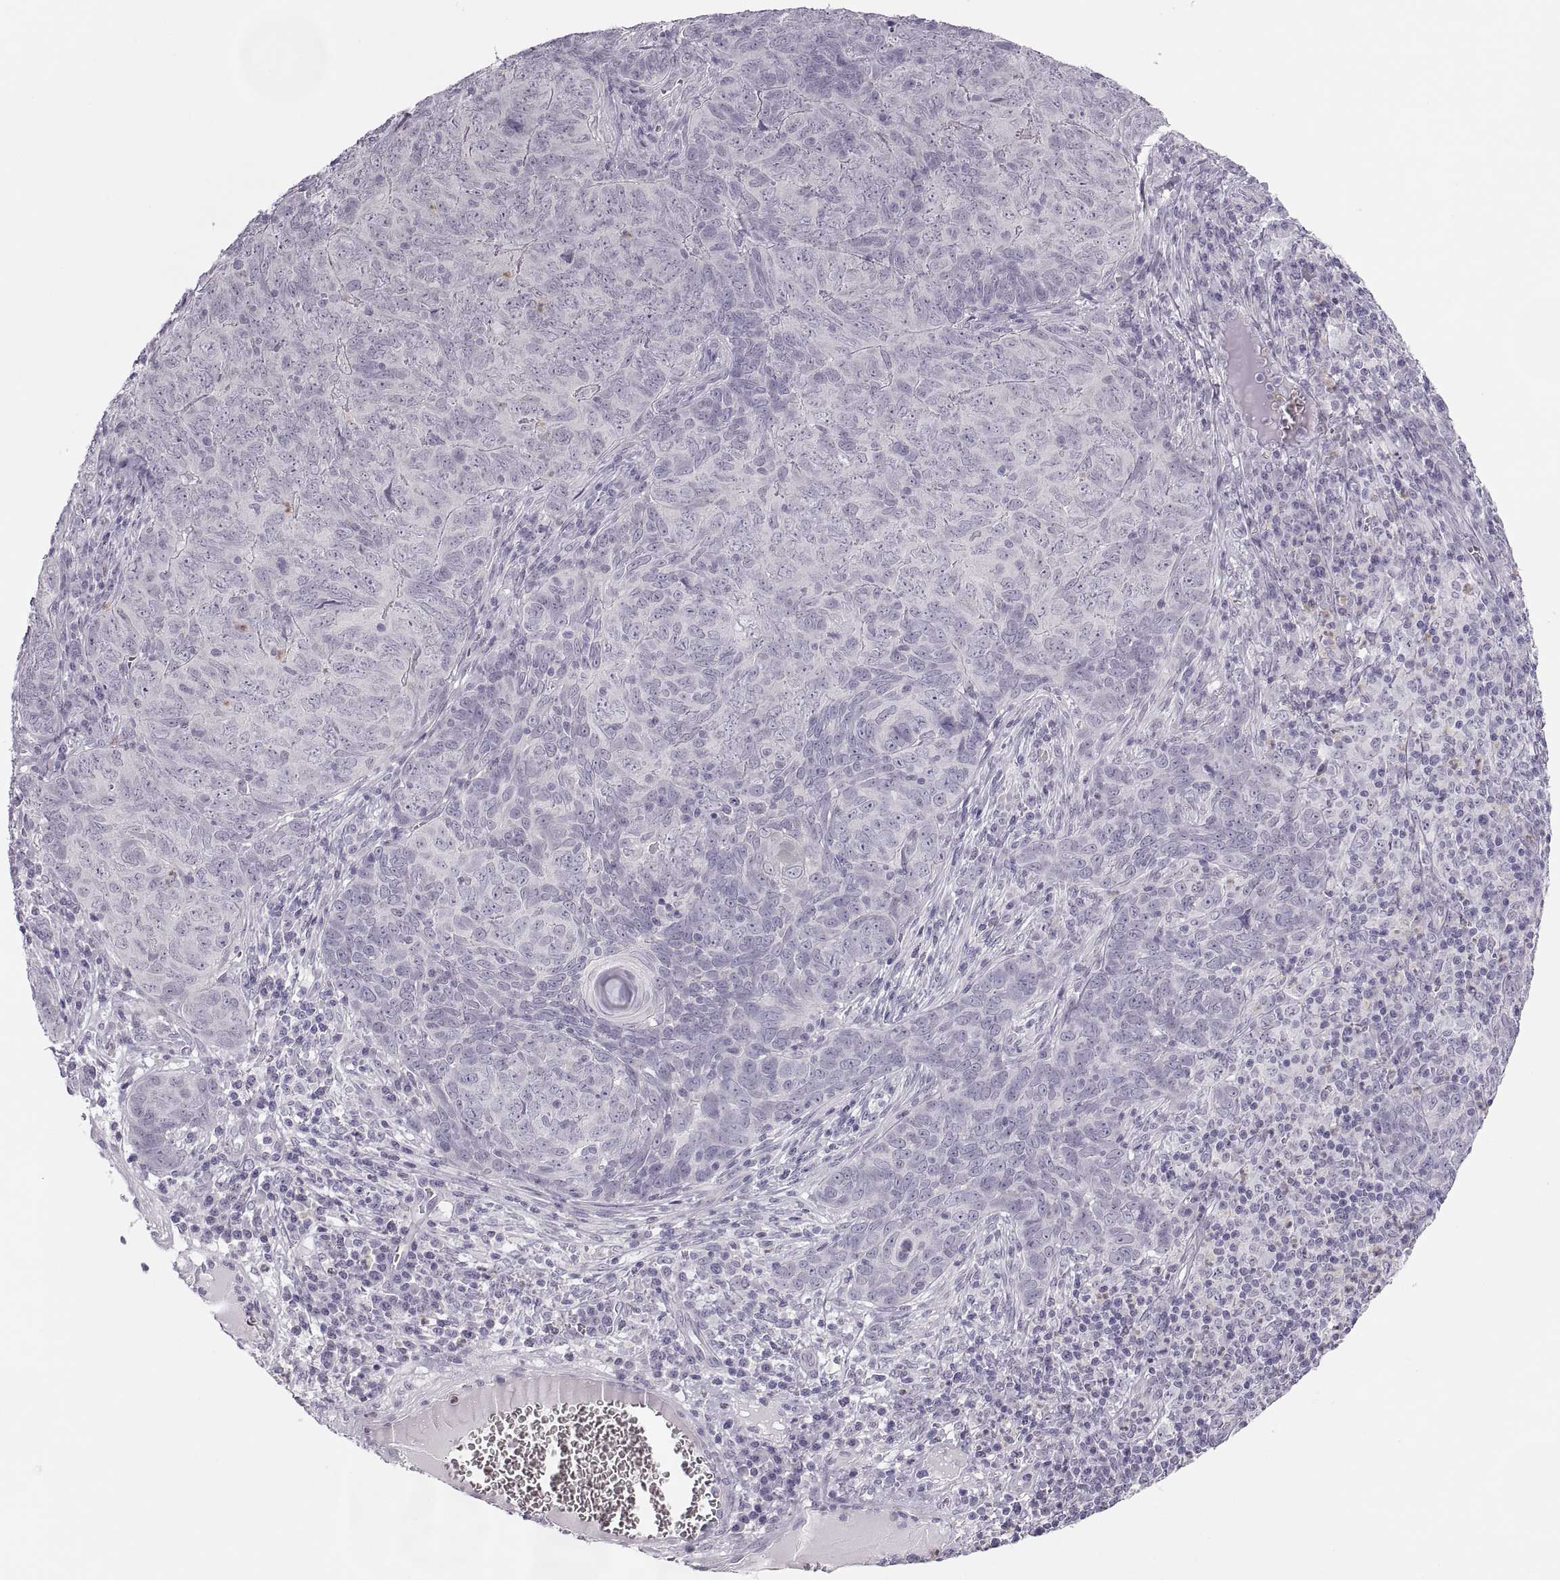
{"staining": {"intensity": "negative", "quantity": "none", "location": "none"}, "tissue": "skin cancer", "cell_type": "Tumor cells", "image_type": "cancer", "snomed": [{"axis": "morphology", "description": "Squamous cell carcinoma, NOS"}, {"axis": "topography", "description": "Skin"}, {"axis": "topography", "description": "Anal"}], "caption": "Histopathology image shows no significant protein positivity in tumor cells of skin cancer (squamous cell carcinoma). (Stains: DAB IHC with hematoxylin counter stain, Microscopy: brightfield microscopy at high magnification).", "gene": "C3orf22", "patient": {"sex": "female", "age": 51}}